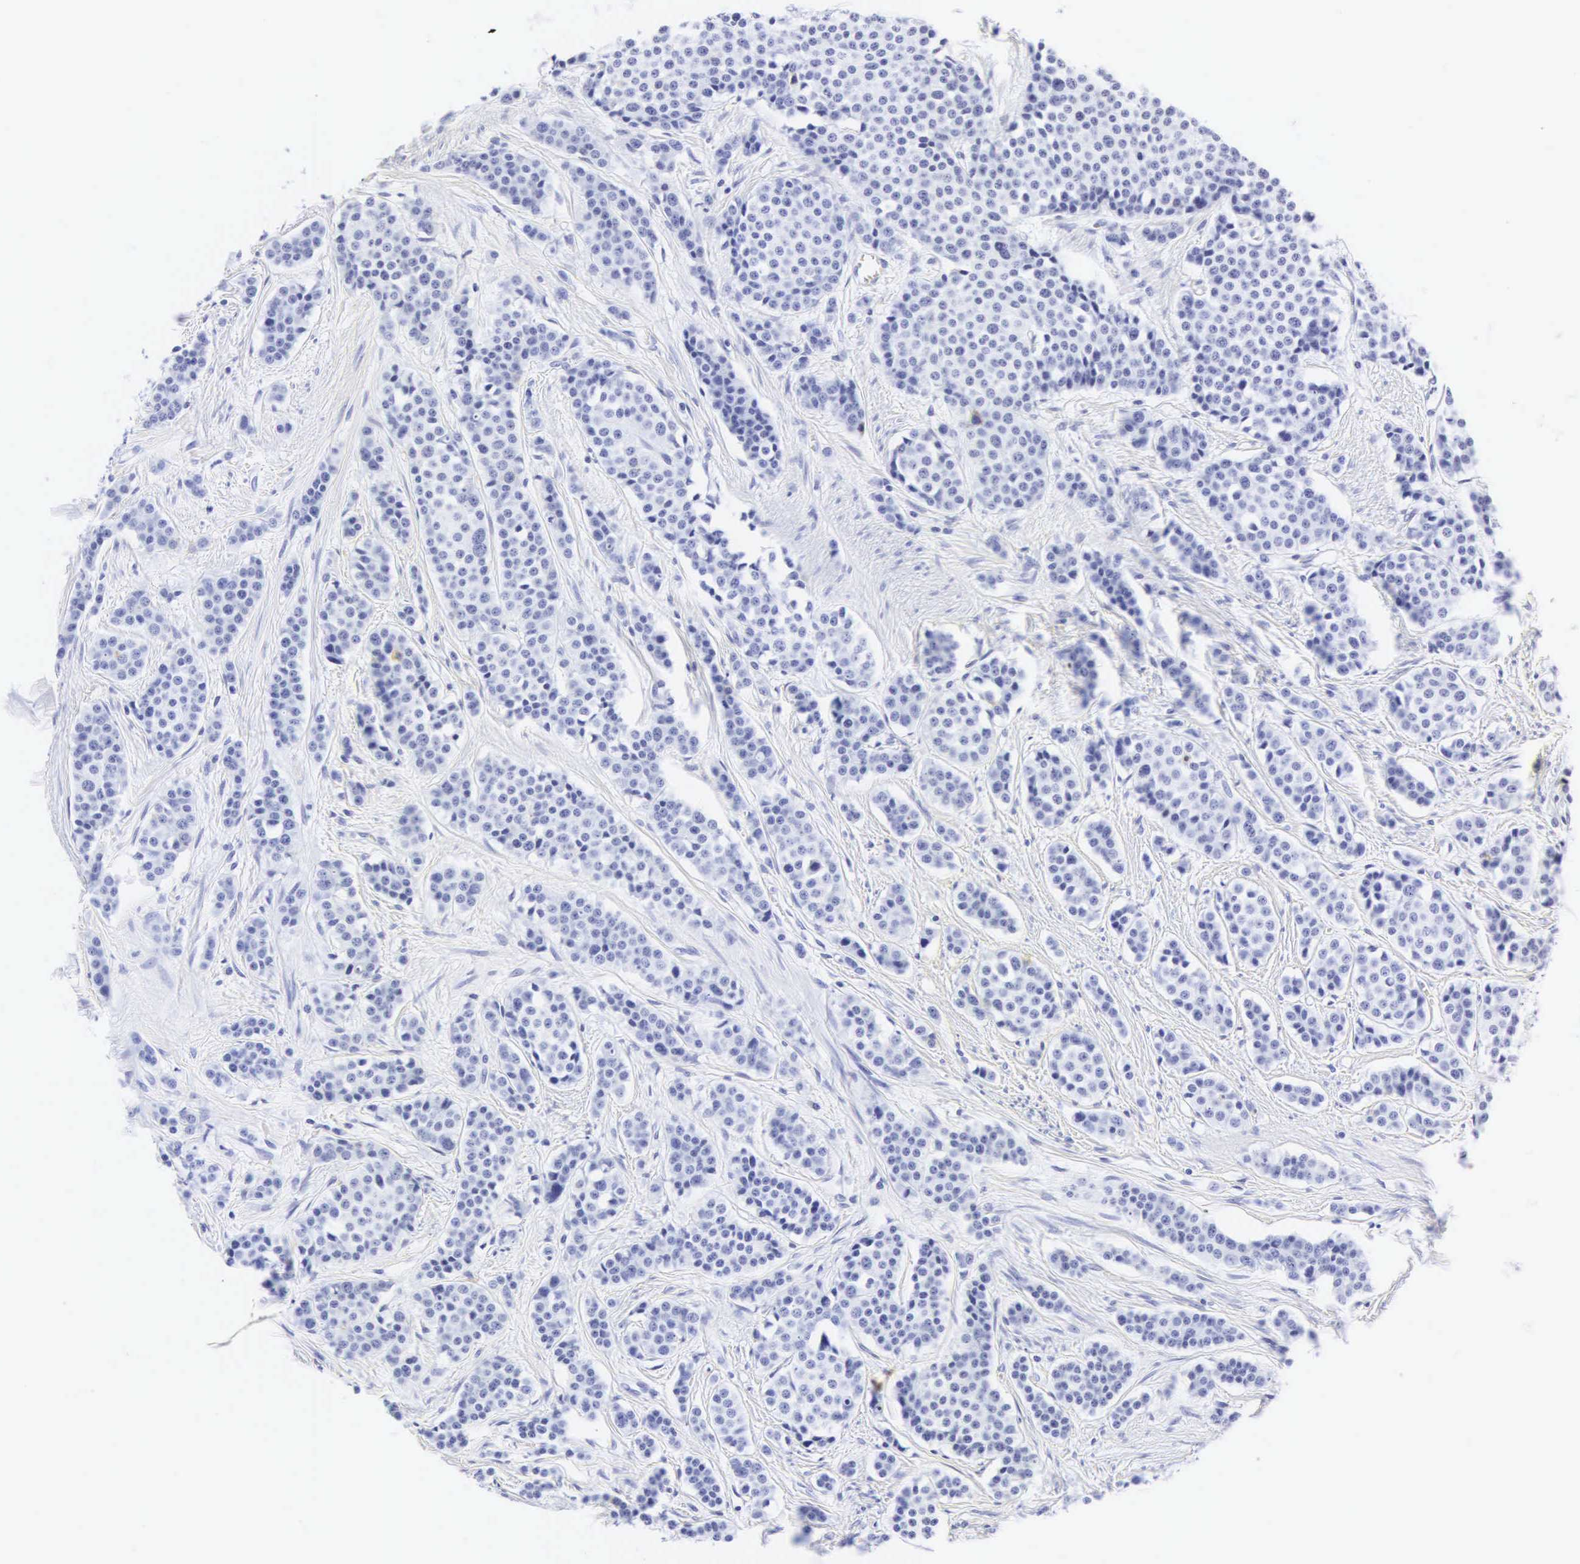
{"staining": {"intensity": "negative", "quantity": "none", "location": "none"}, "tissue": "carcinoid", "cell_type": "Tumor cells", "image_type": "cancer", "snomed": [{"axis": "morphology", "description": "Carcinoid, malignant, NOS"}, {"axis": "topography", "description": "Small intestine"}], "caption": "Immunohistochemical staining of human carcinoid (malignant) displays no significant expression in tumor cells.", "gene": "CGB3", "patient": {"sex": "male", "age": 60}}